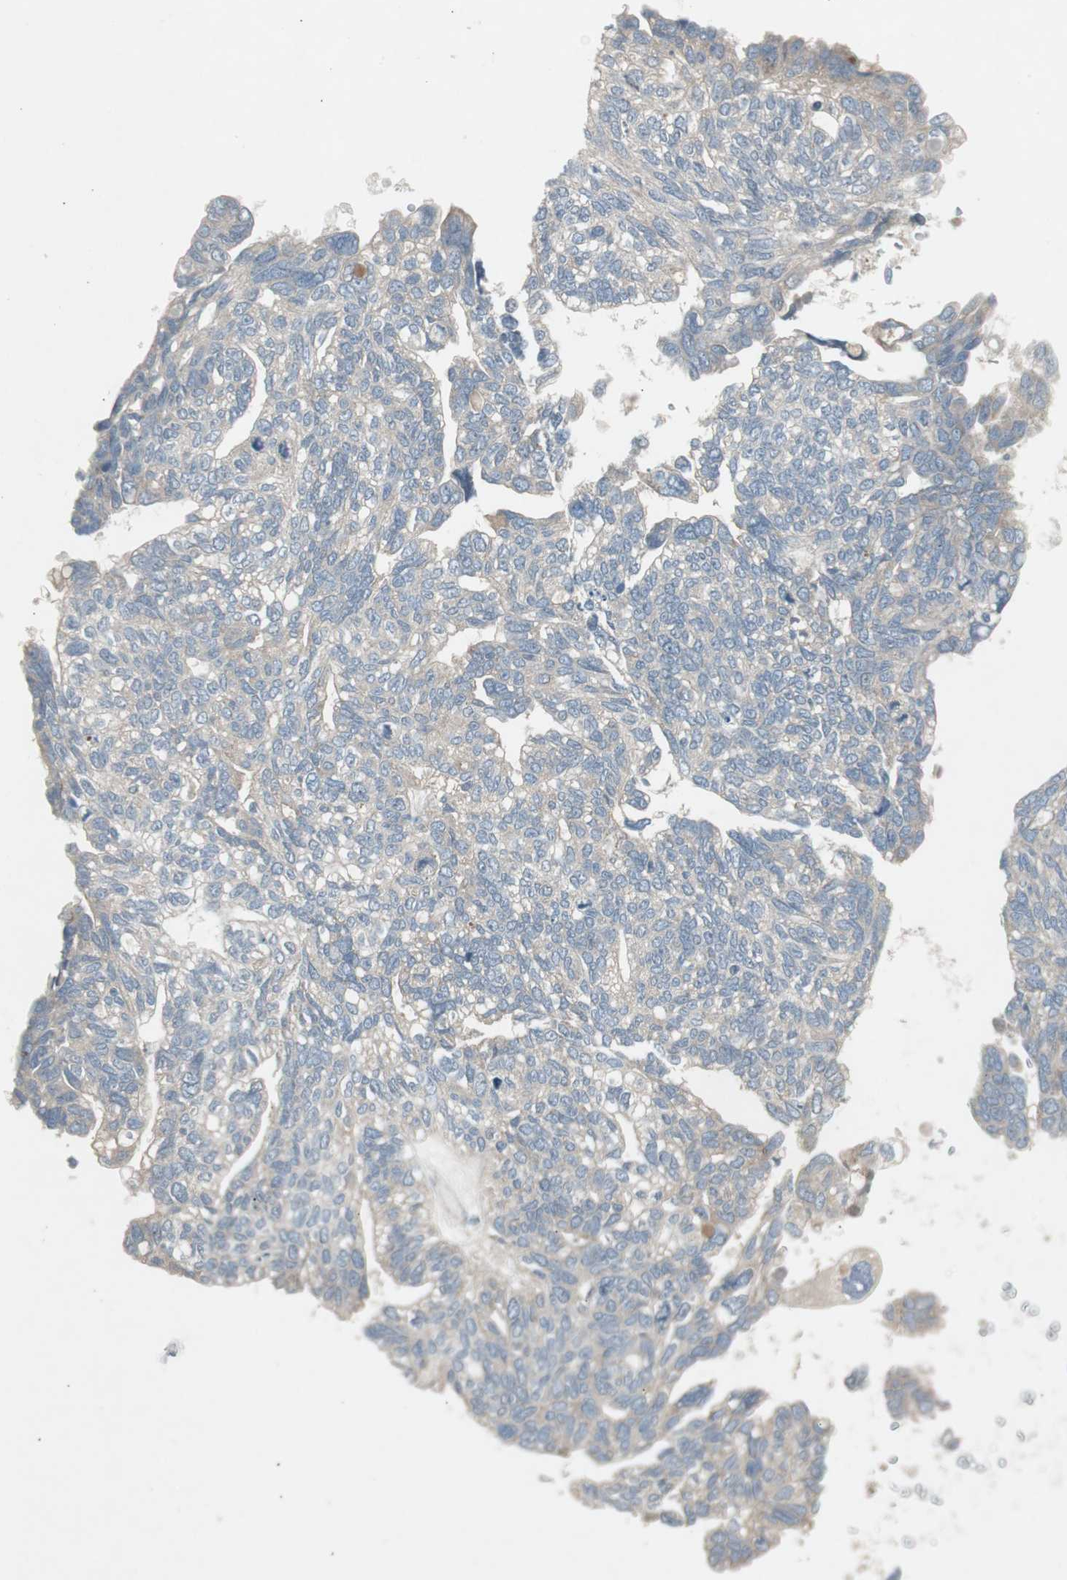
{"staining": {"intensity": "weak", "quantity": "25%-75%", "location": "cytoplasmic/membranous"}, "tissue": "ovarian cancer", "cell_type": "Tumor cells", "image_type": "cancer", "snomed": [{"axis": "morphology", "description": "Cystadenocarcinoma, serous, NOS"}, {"axis": "topography", "description": "Ovary"}], "caption": "Serous cystadenocarcinoma (ovarian) tissue reveals weak cytoplasmic/membranous expression in approximately 25%-75% of tumor cells, visualized by immunohistochemistry.", "gene": "PANK2", "patient": {"sex": "female", "age": 79}}